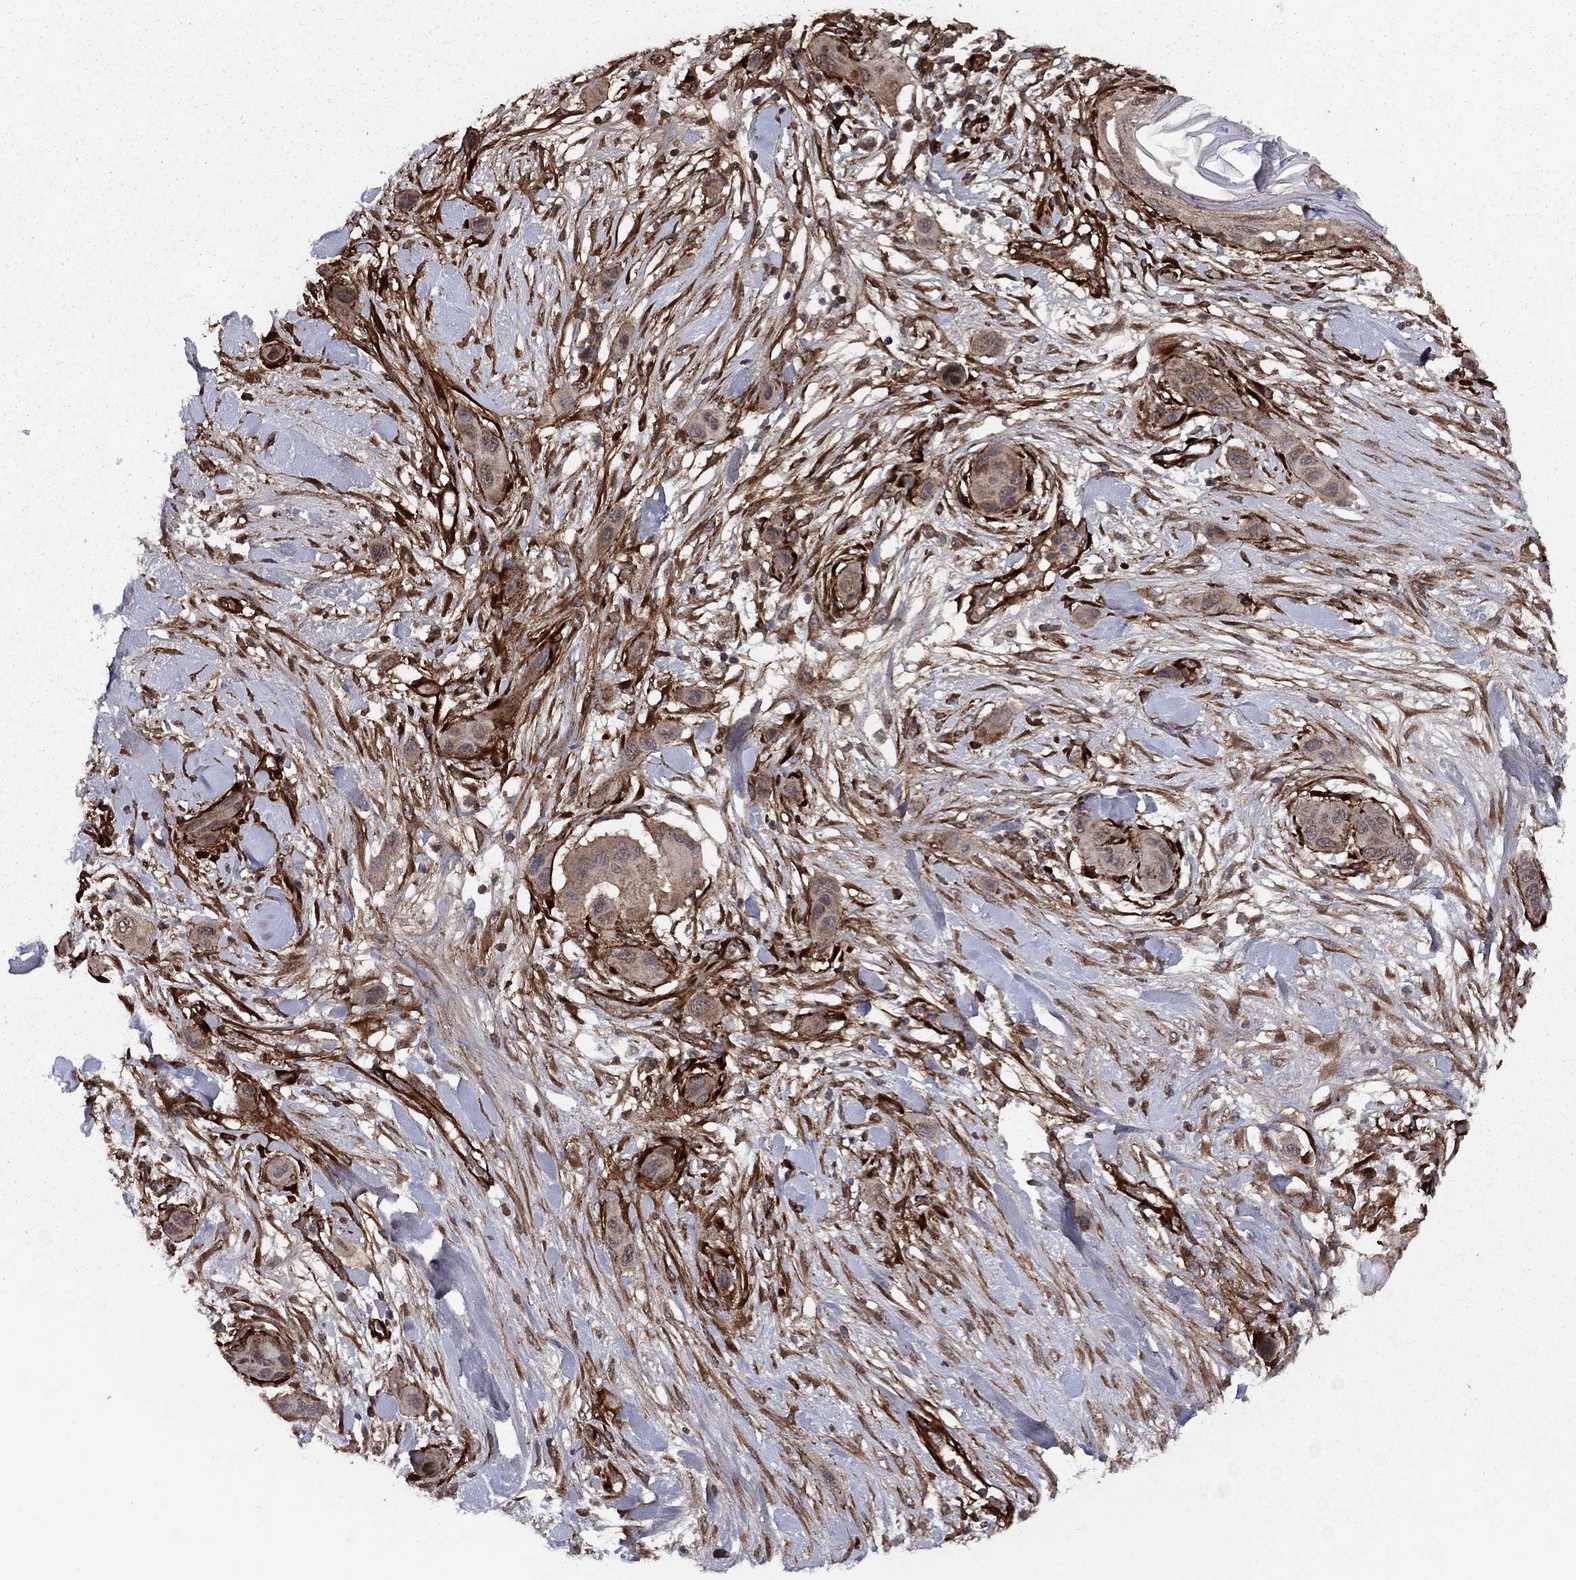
{"staining": {"intensity": "moderate", "quantity": "<25%", "location": "cytoplasmic/membranous"}, "tissue": "skin cancer", "cell_type": "Tumor cells", "image_type": "cancer", "snomed": [{"axis": "morphology", "description": "Squamous cell carcinoma, NOS"}, {"axis": "topography", "description": "Skin"}], "caption": "Skin cancer stained for a protein (brown) demonstrates moderate cytoplasmic/membranous positive positivity in about <25% of tumor cells.", "gene": "COL18A1", "patient": {"sex": "male", "age": 79}}